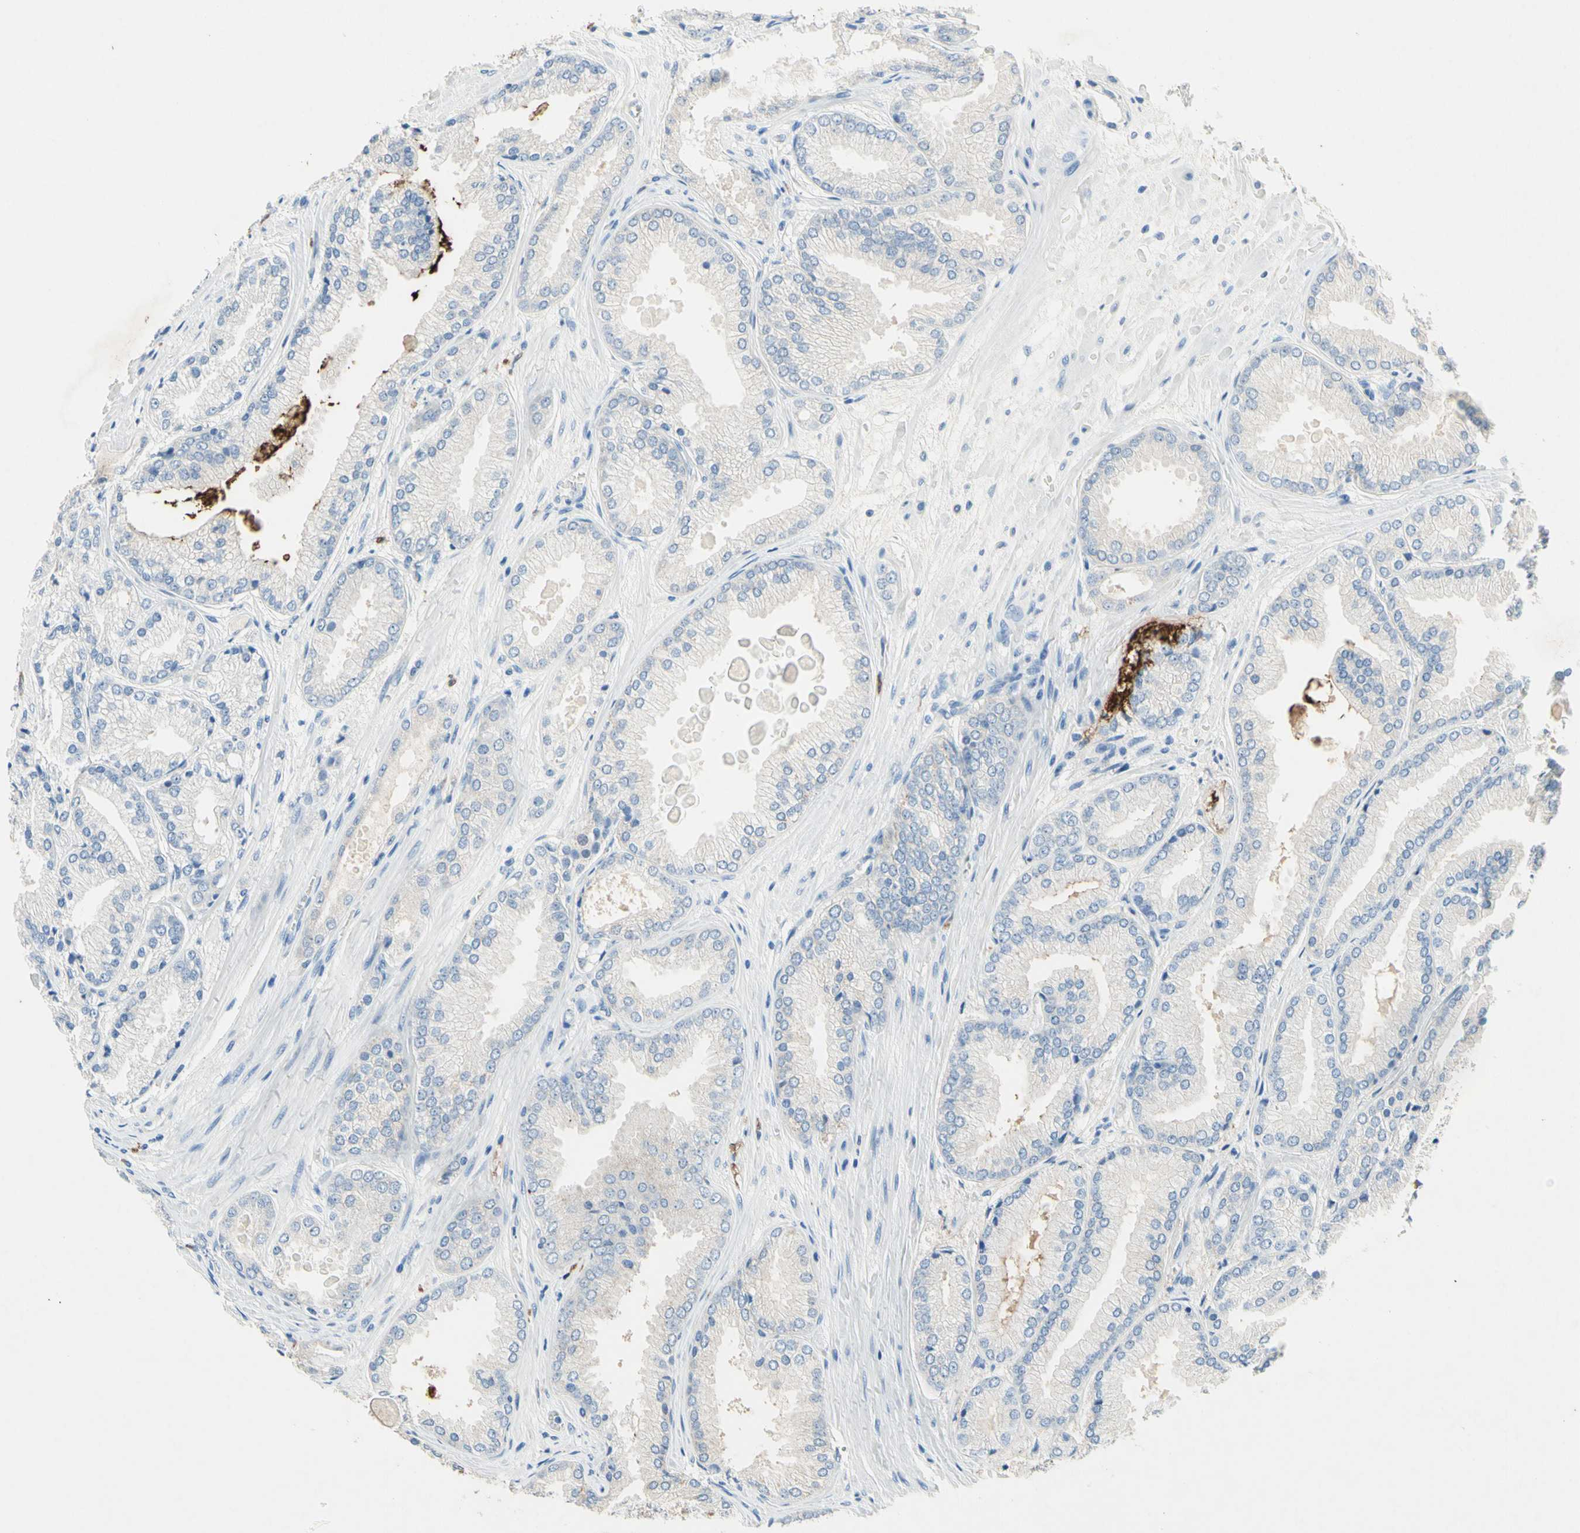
{"staining": {"intensity": "negative", "quantity": "none", "location": "none"}, "tissue": "prostate cancer", "cell_type": "Tumor cells", "image_type": "cancer", "snomed": [{"axis": "morphology", "description": "Adenocarcinoma, High grade"}, {"axis": "topography", "description": "Prostate"}], "caption": "Immunohistochemistry (IHC) image of prostate cancer (adenocarcinoma (high-grade)) stained for a protein (brown), which demonstrates no expression in tumor cells. Nuclei are stained in blue.", "gene": "NFKBIZ", "patient": {"sex": "male", "age": 59}}